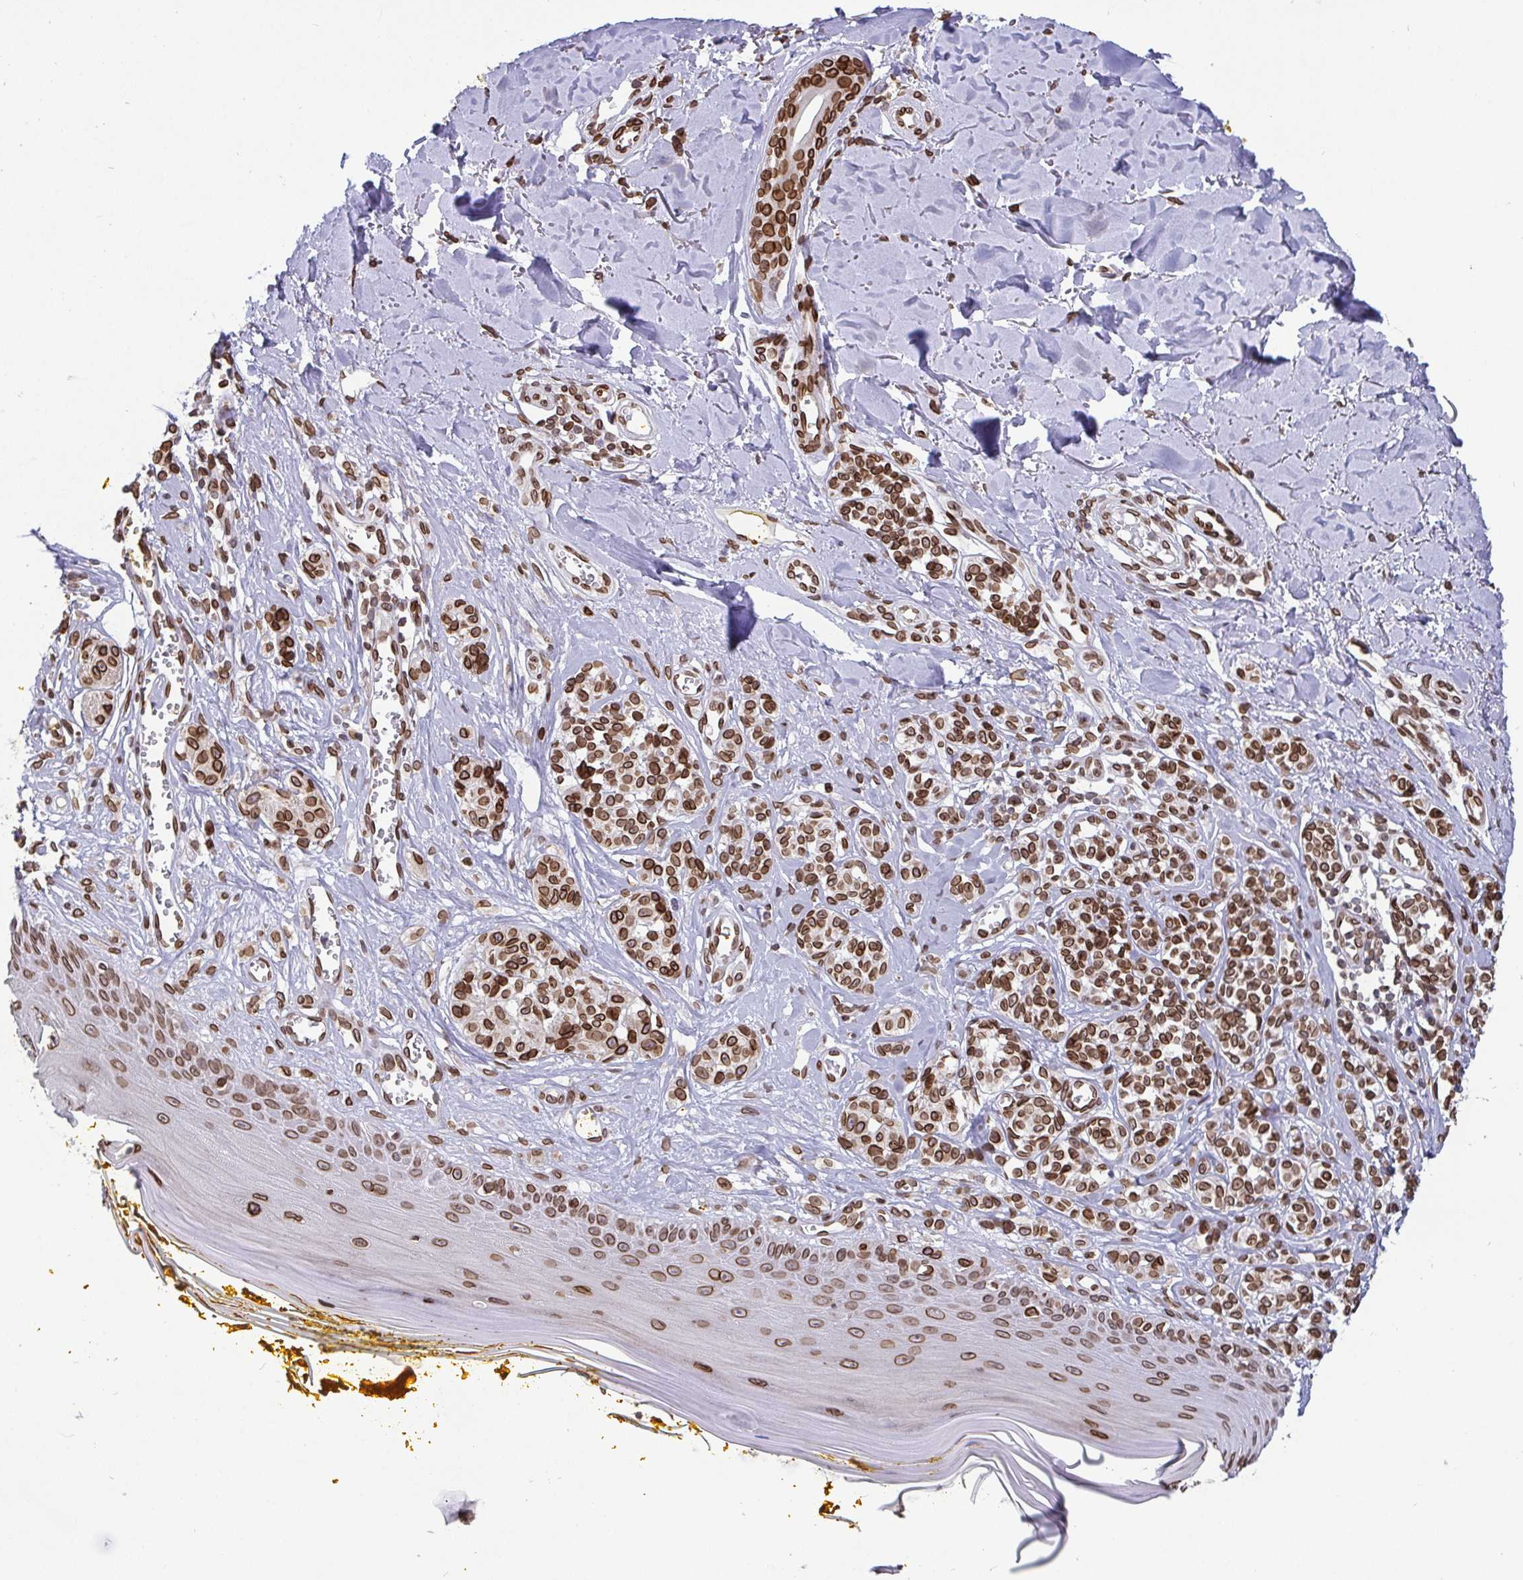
{"staining": {"intensity": "moderate", "quantity": ">75%", "location": "cytoplasmic/membranous,nuclear"}, "tissue": "melanoma", "cell_type": "Tumor cells", "image_type": "cancer", "snomed": [{"axis": "morphology", "description": "Malignant melanoma, NOS"}, {"axis": "topography", "description": "Skin"}], "caption": "Protein positivity by immunohistochemistry (IHC) demonstrates moderate cytoplasmic/membranous and nuclear positivity in about >75% of tumor cells in malignant melanoma.", "gene": "EMD", "patient": {"sex": "male", "age": 74}}